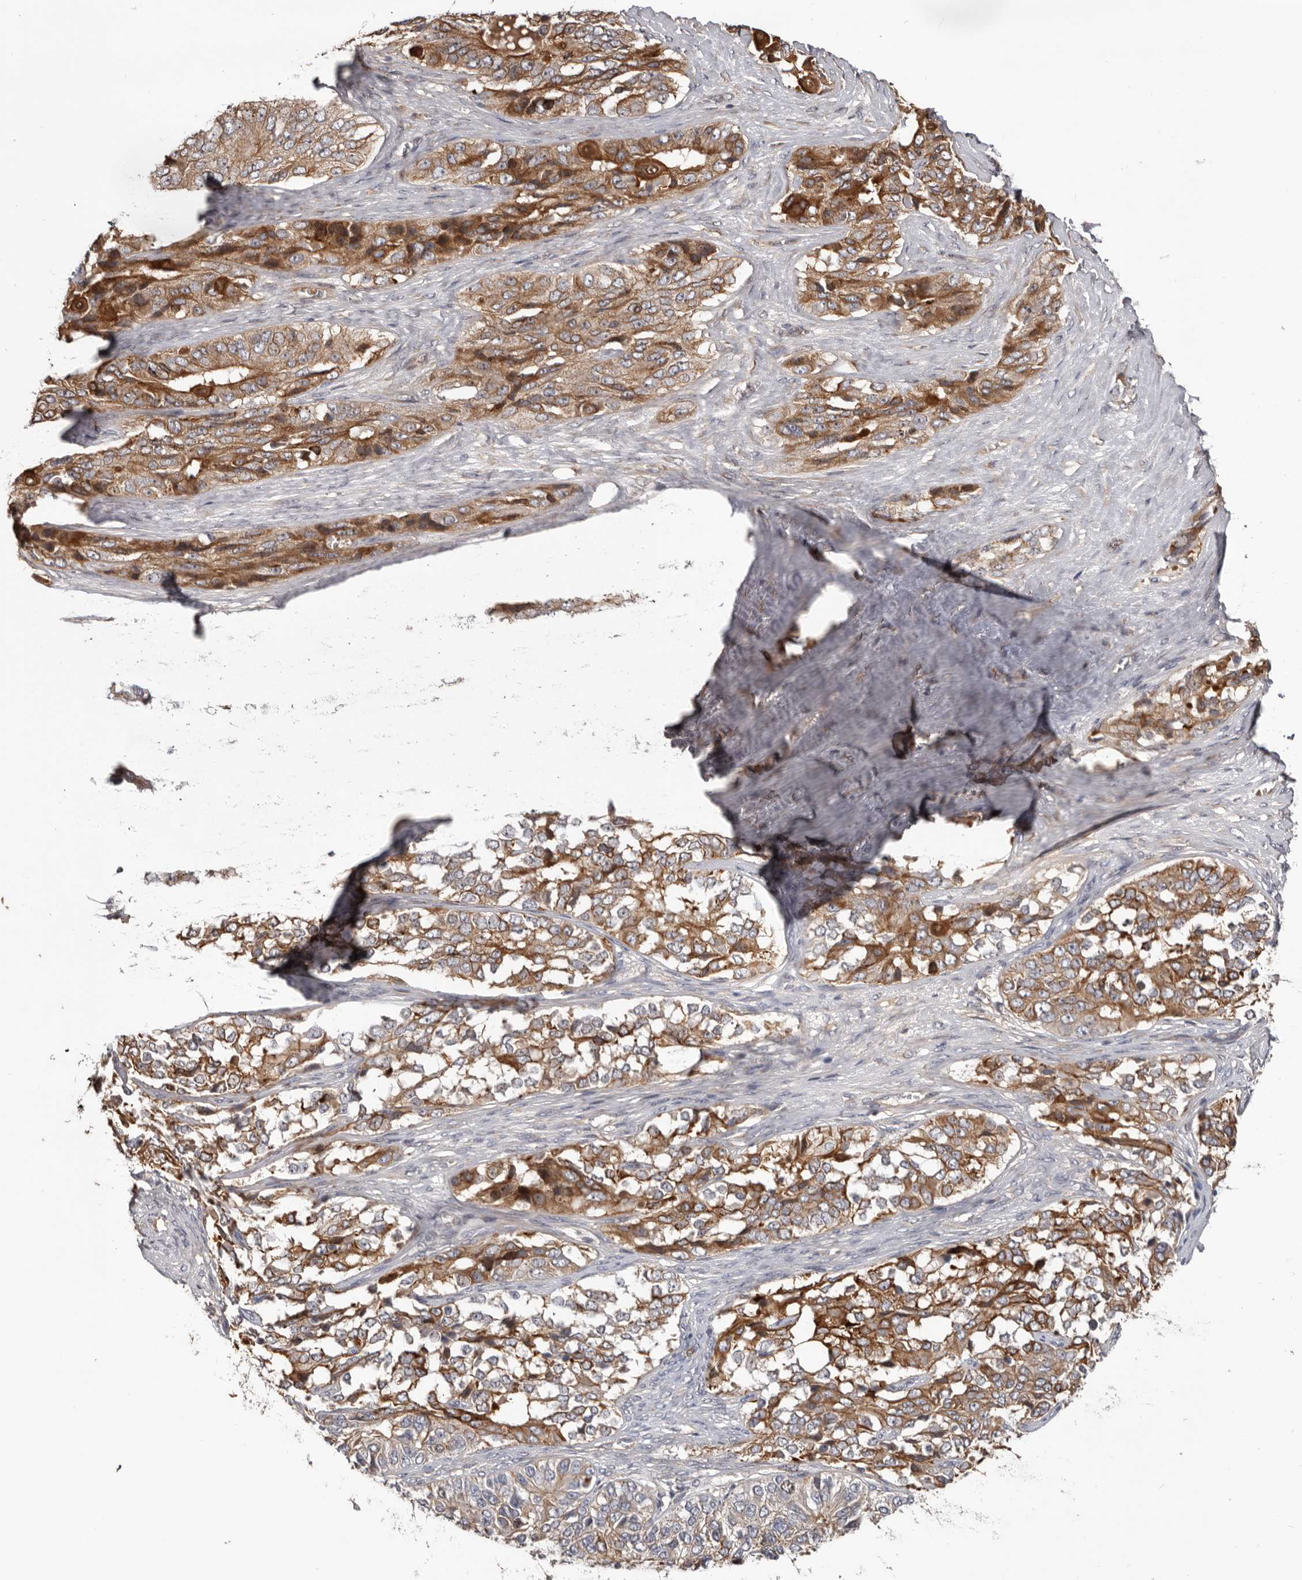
{"staining": {"intensity": "moderate", "quantity": ">75%", "location": "cytoplasmic/membranous"}, "tissue": "ovarian cancer", "cell_type": "Tumor cells", "image_type": "cancer", "snomed": [{"axis": "morphology", "description": "Carcinoma, endometroid"}, {"axis": "topography", "description": "Ovary"}], "caption": "Tumor cells reveal medium levels of moderate cytoplasmic/membranous expression in about >75% of cells in ovarian cancer (endometroid carcinoma).", "gene": "CDCA8", "patient": {"sex": "female", "age": 51}}